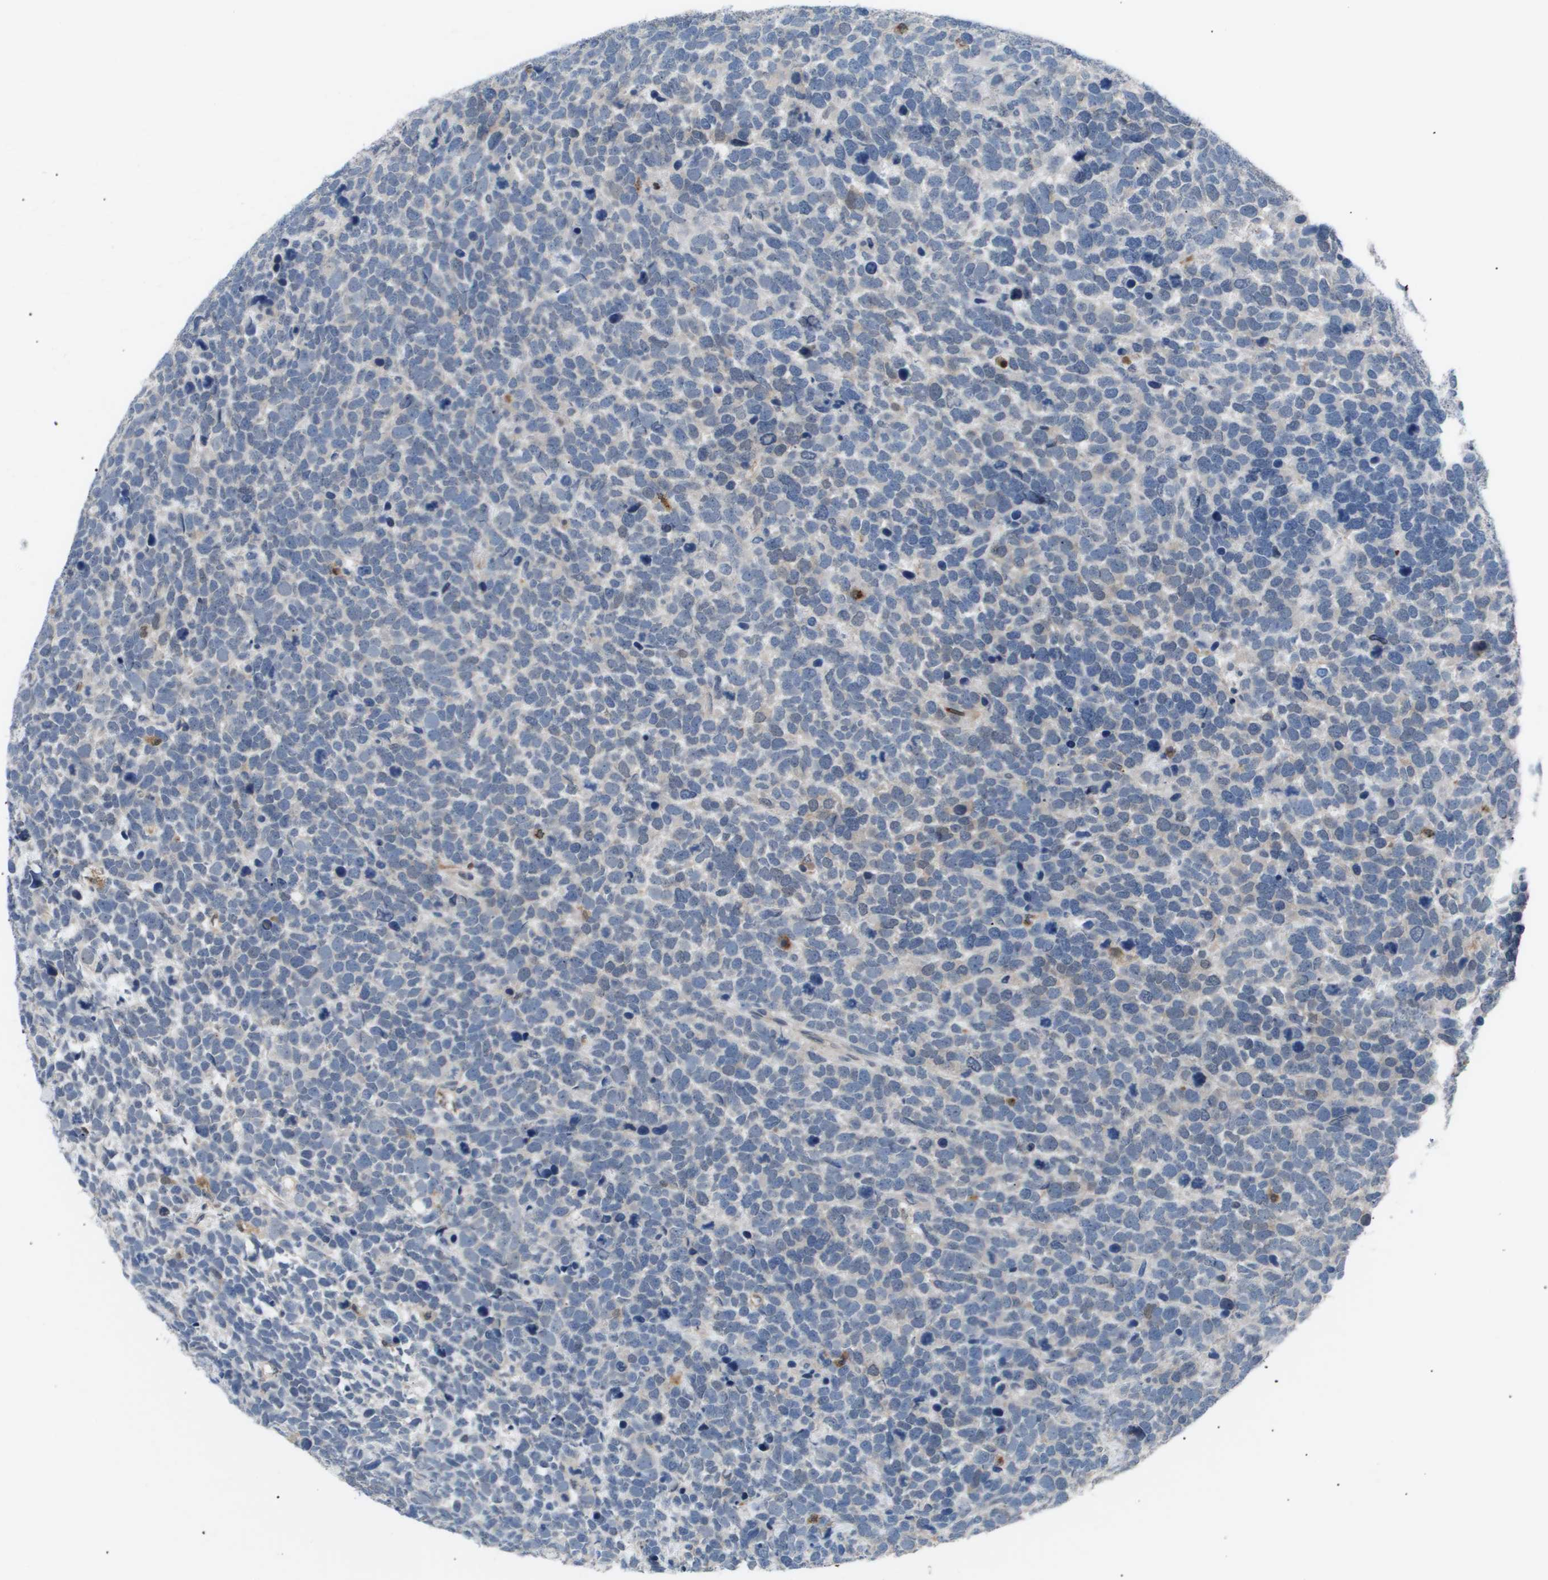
{"staining": {"intensity": "negative", "quantity": "none", "location": "none"}, "tissue": "urothelial cancer", "cell_type": "Tumor cells", "image_type": "cancer", "snomed": [{"axis": "morphology", "description": "Urothelial carcinoma, High grade"}, {"axis": "topography", "description": "Urinary bladder"}], "caption": "Tumor cells are negative for brown protein staining in urothelial cancer. (Immunohistochemistry (ihc), brightfield microscopy, high magnification).", "gene": "AKR1A1", "patient": {"sex": "female", "age": 82}}